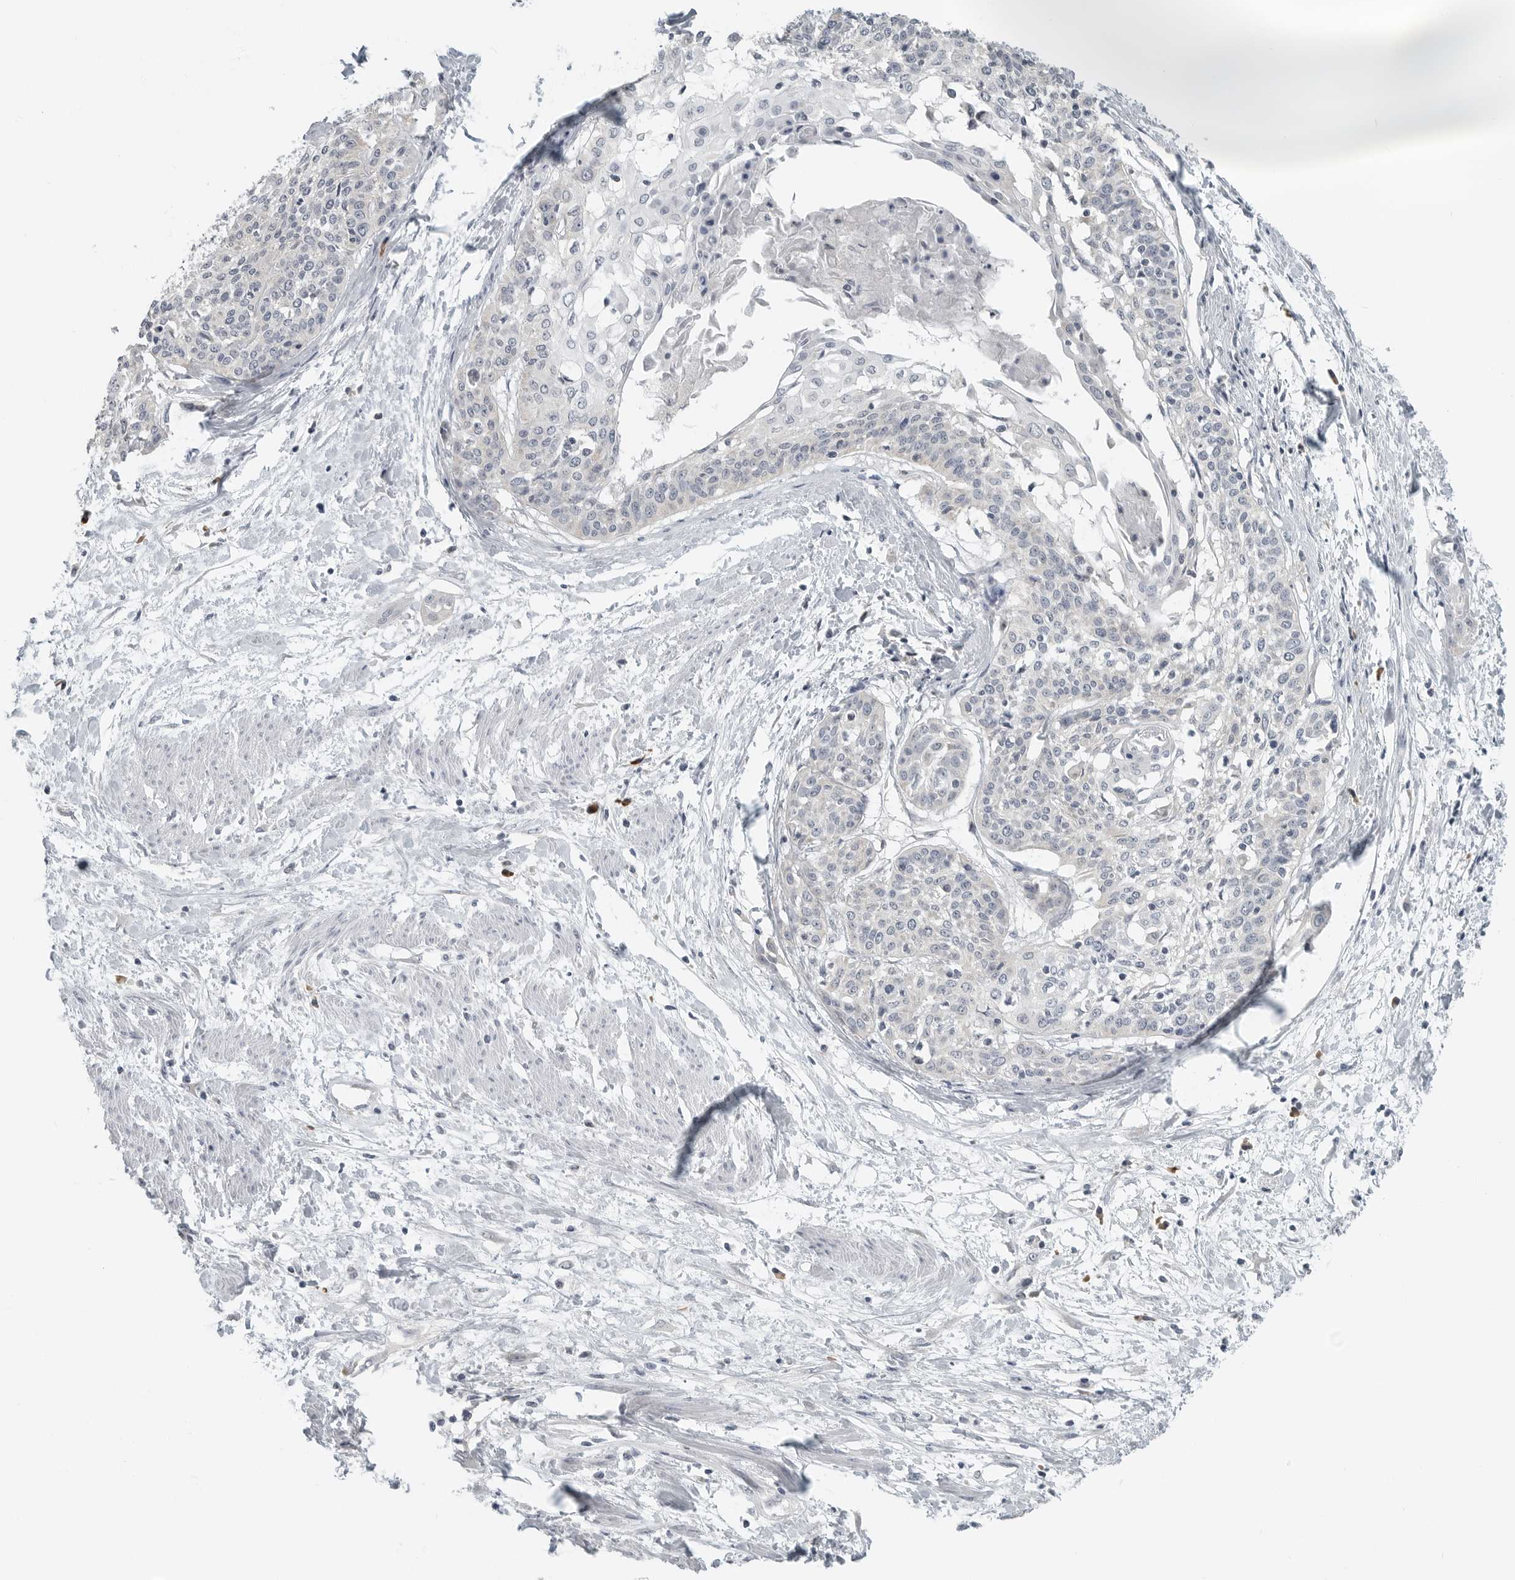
{"staining": {"intensity": "negative", "quantity": "none", "location": "none"}, "tissue": "cervical cancer", "cell_type": "Tumor cells", "image_type": "cancer", "snomed": [{"axis": "morphology", "description": "Squamous cell carcinoma, NOS"}, {"axis": "topography", "description": "Cervix"}], "caption": "Histopathology image shows no protein expression in tumor cells of squamous cell carcinoma (cervical) tissue.", "gene": "IL12RB2", "patient": {"sex": "female", "age": 57}}